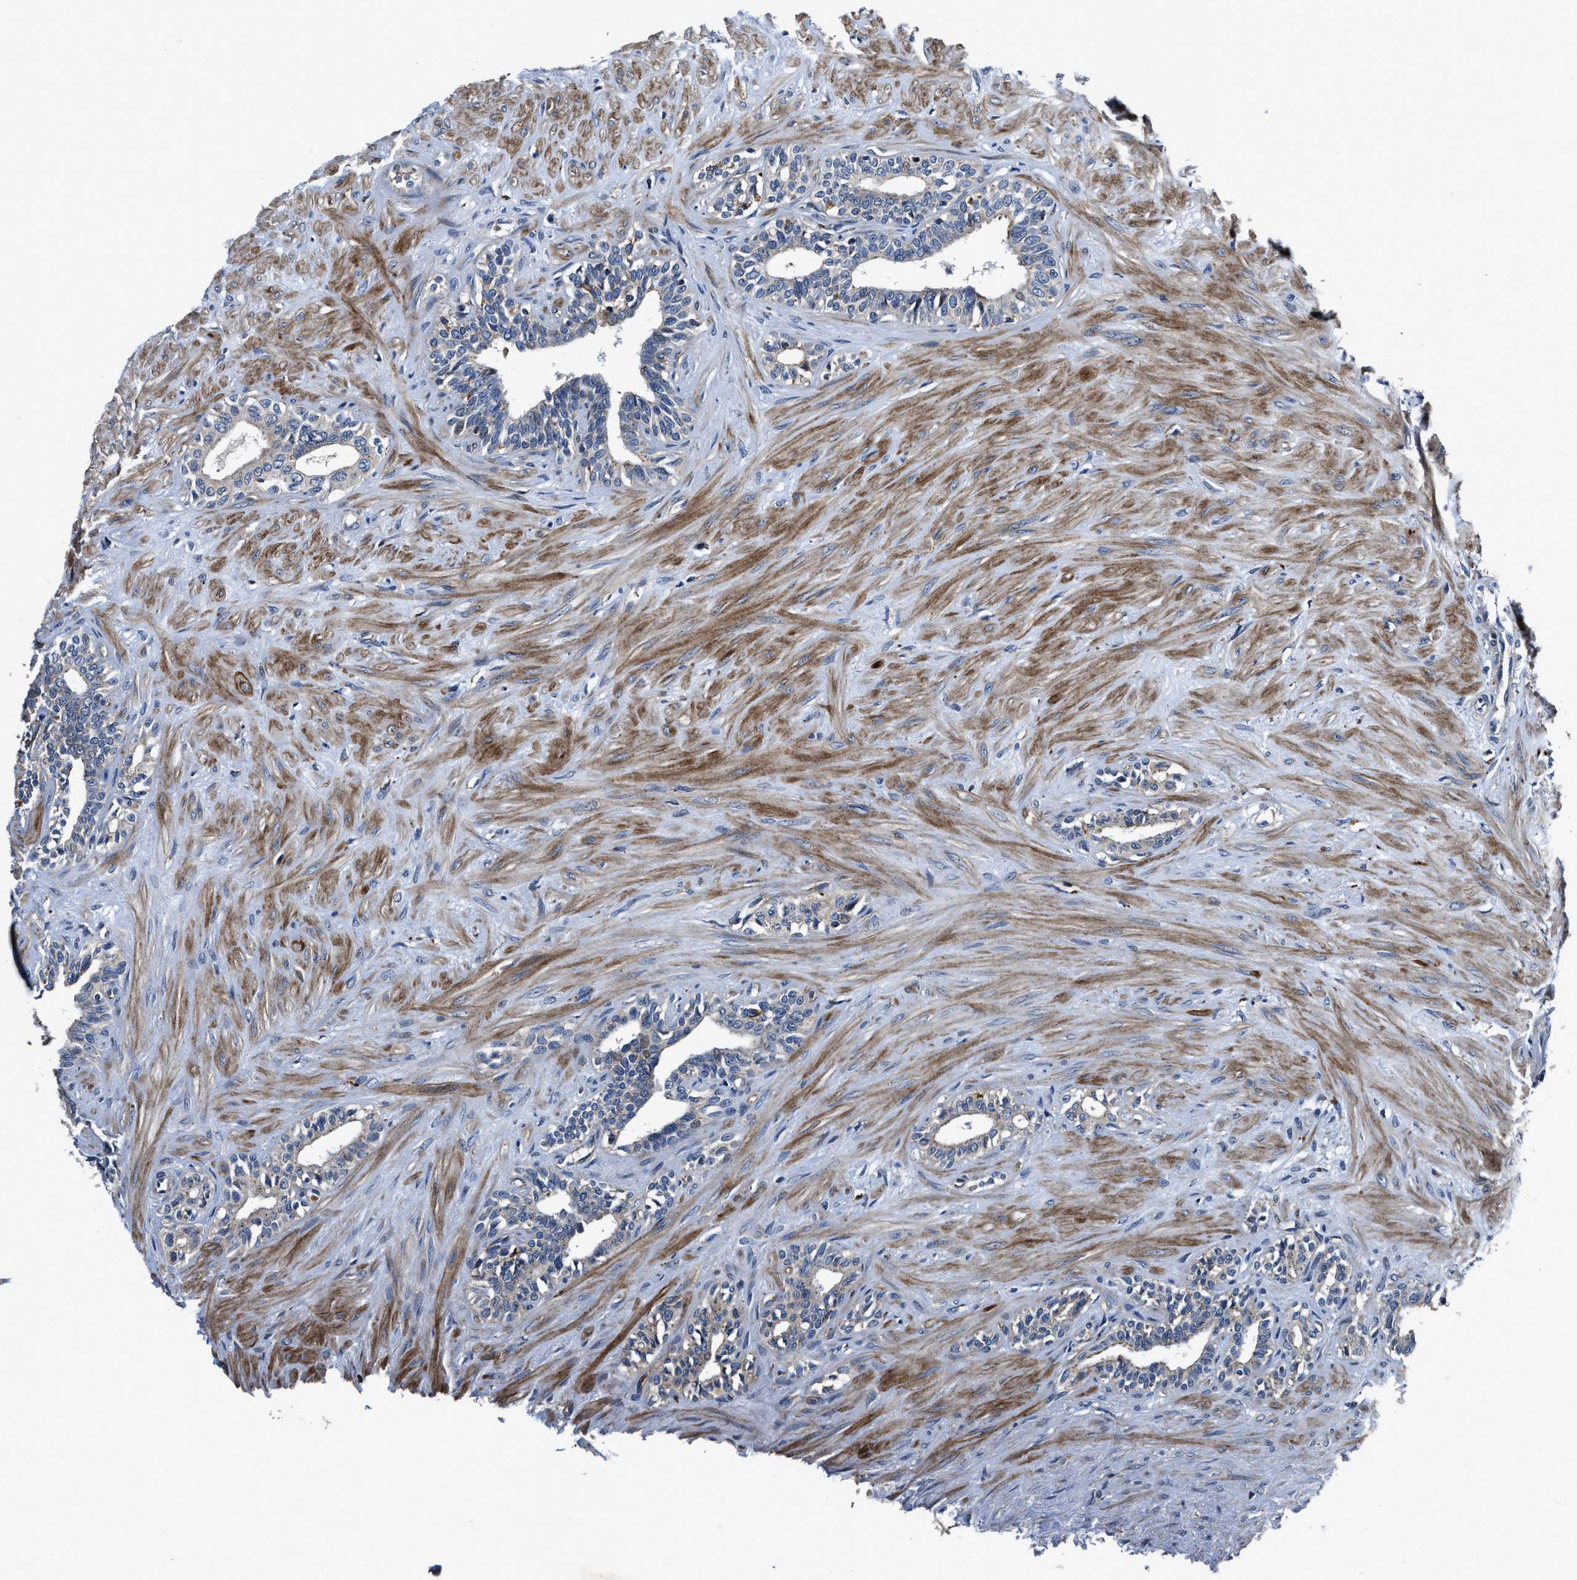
{"staining": {"intensity": "negative", "quantity": "none", "location": "none"}, "tissue": "seminal vesicle", "cell_type": "Glandular cells", "image_type": "normal", "snomed": [{"axis": "morphology", "description": "Normal tissue, NOS"}, {"axis": "morphology", "description": "Adenocarcinoma, High grade"}, {"axis": "topography", "description": "Prostate"}, {"axis": "topography", "description": "Seminal veicle"}], "caption": "IHC of normal seminal vesicle demonstrates no positivity in glandular cells.", "gene": "C2orf66", "patient": {"sex": "male", "age": 55}}